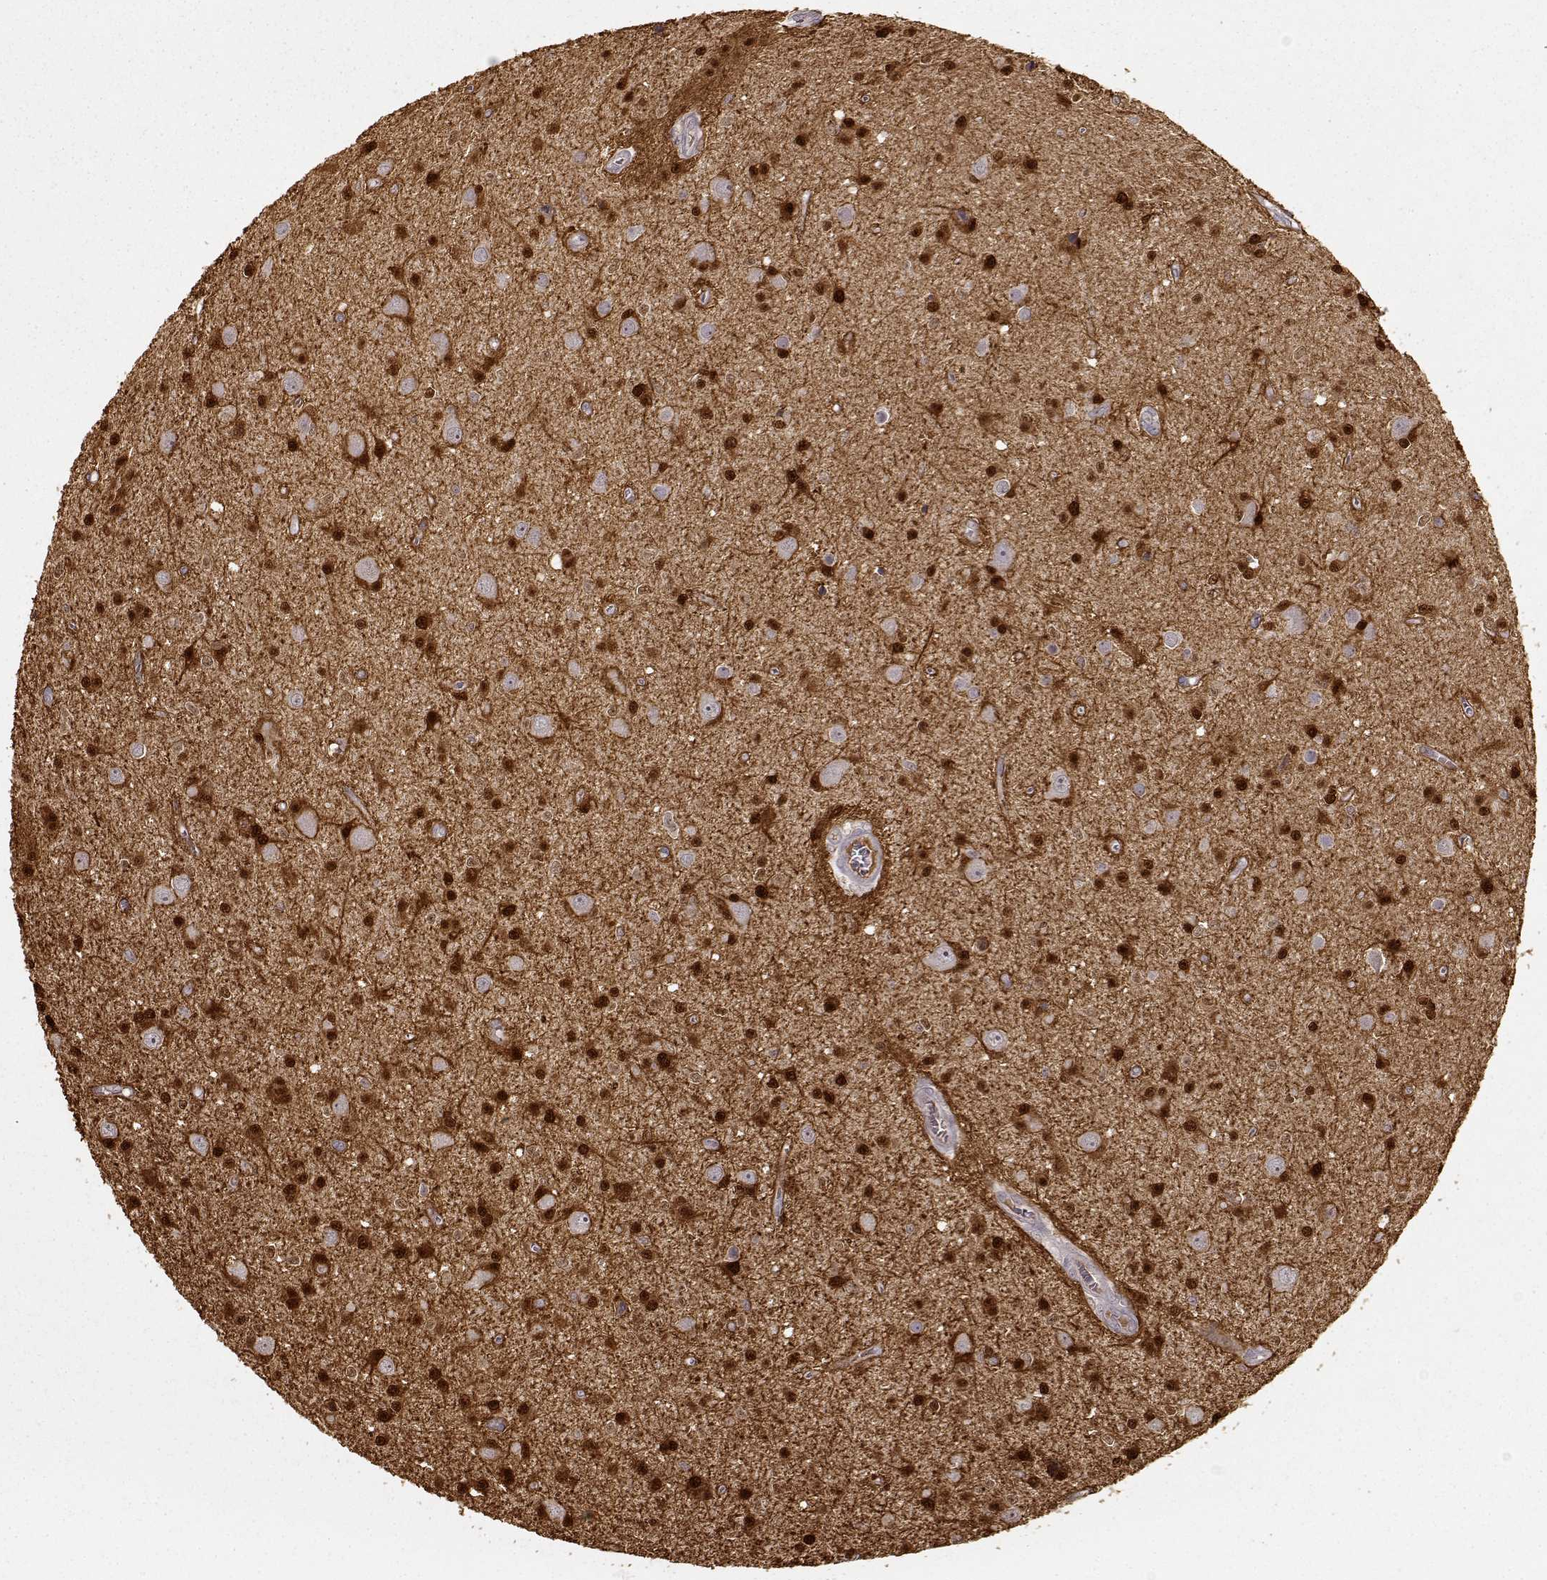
{"staining": {"intensity": "strong", "quantity": ">75%", "location": "cytoplasmic/membranous,nuclear"}, "tissue": "glioma", "cell_type": "Tumor cells", "image_type": "cancer", "snomed": [{"axis": "morphology", "description": "Glioma, malignant, Low grade"}, {"axis": "topography", "description": "Brain"}], "caption": "Brown immunohistochemical staining in human glioma exhibits strong cytoplasmic/membranous and nuclear positivity in about >75% of tumor cells.", "gene": "S100B", "patient": {"sex": "female", "age": 45}}